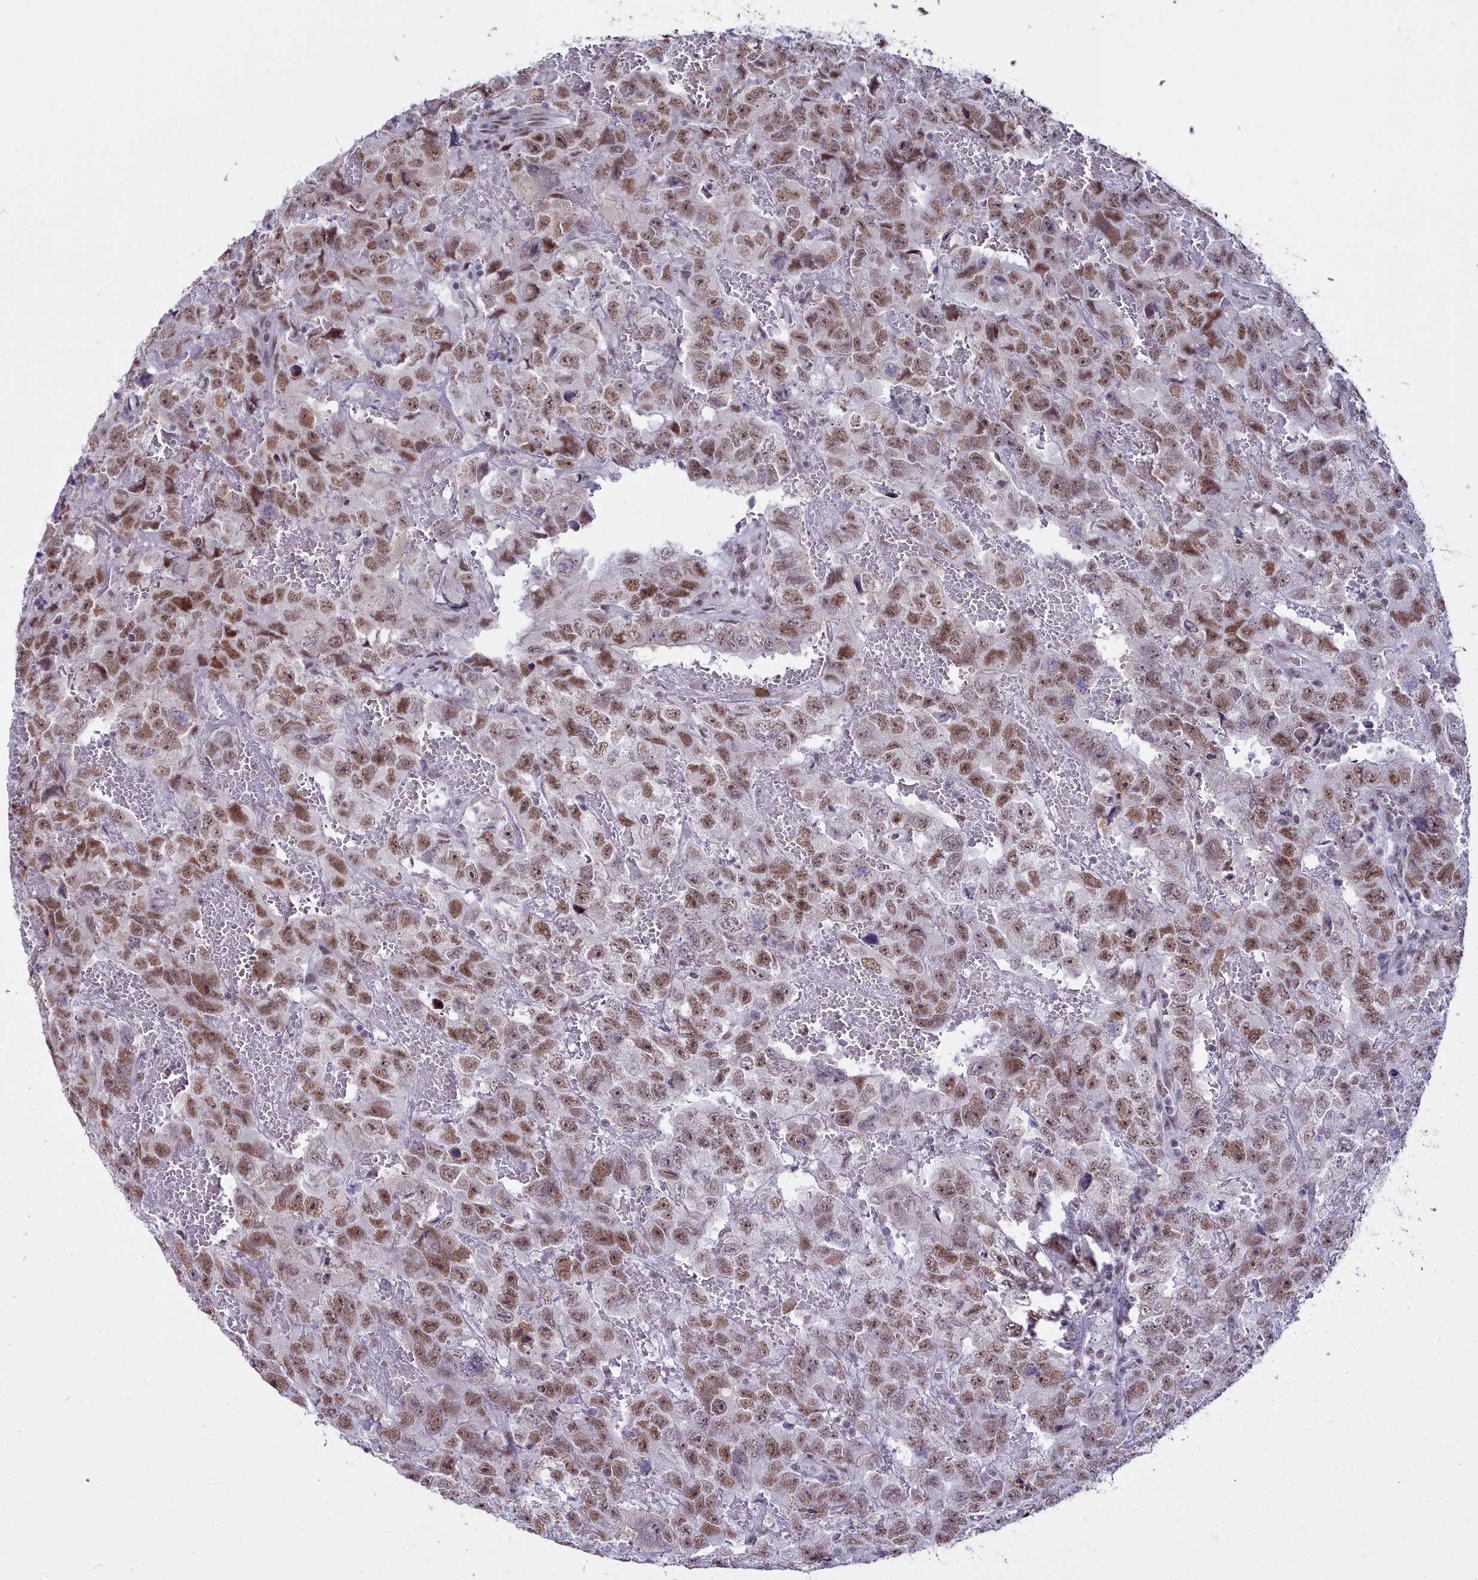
{"staining": {"intensity": "moderate", "quantity": ">75%", "location": "nuclear"}, "tissue": "testis cancer", "cell_type": "Tumor cells", "image_type": "cancer", "snomed": [{"axis": "morphology", "description": "Carcinoma, Embryonal, NOS"}, {"axis": "topography", "description": "Testis"}], "caption": "IHC of human testis cancer displays medium levels of moderate nuclear positivity in approximately >75% of tumor cells.", "gene": "RBM12", "patient": {"sex": "male", "age": 45}}